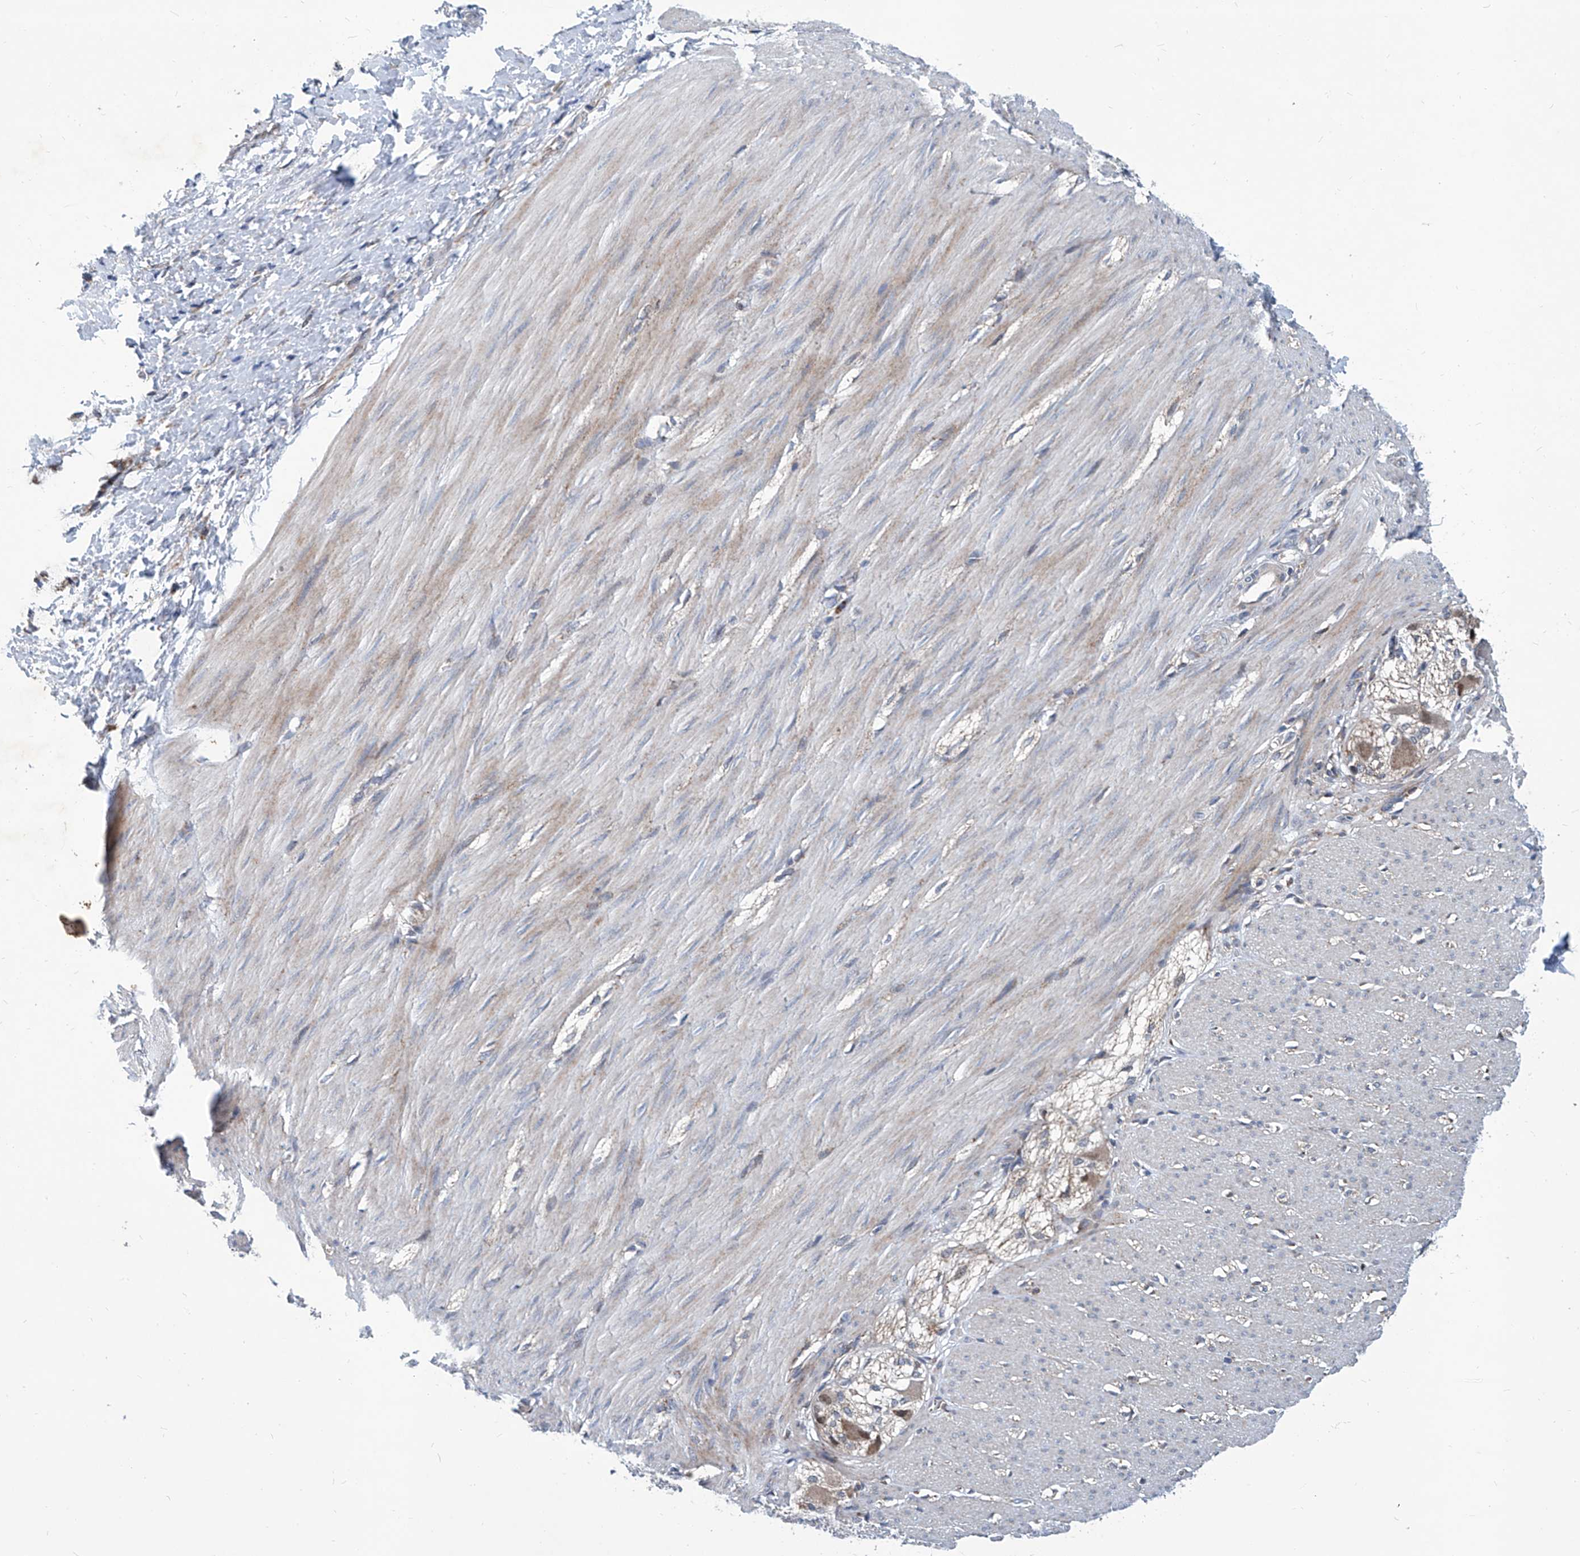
{"staining": {"intensity": "weak", "quantity": "25%-75%", "location": "cytoplasmic/membranous"}, "tissue": "smooth muscle", "cell_type": "Smooth muscle cells", "image_type": "normal", "snomed": [{"axis": "morphology", "description": "Normal tissue, NOS"}, {"axis": "morphology", "description": "Adenocarcinoma, NOS"}, {"axis": "topography", "description": "Colon"}, {"axis": "topography", "description": "Peripheral nerve tissue"}], "caption": "Weak cytoplasmic/membranous expression for a protein is appreciated in approximately 25%-75% of smooth muscle cells of normal smooth muscle using immunohistochemistry.", "gene": "USP48", "patient": {"sex": "male", "age": 14}}